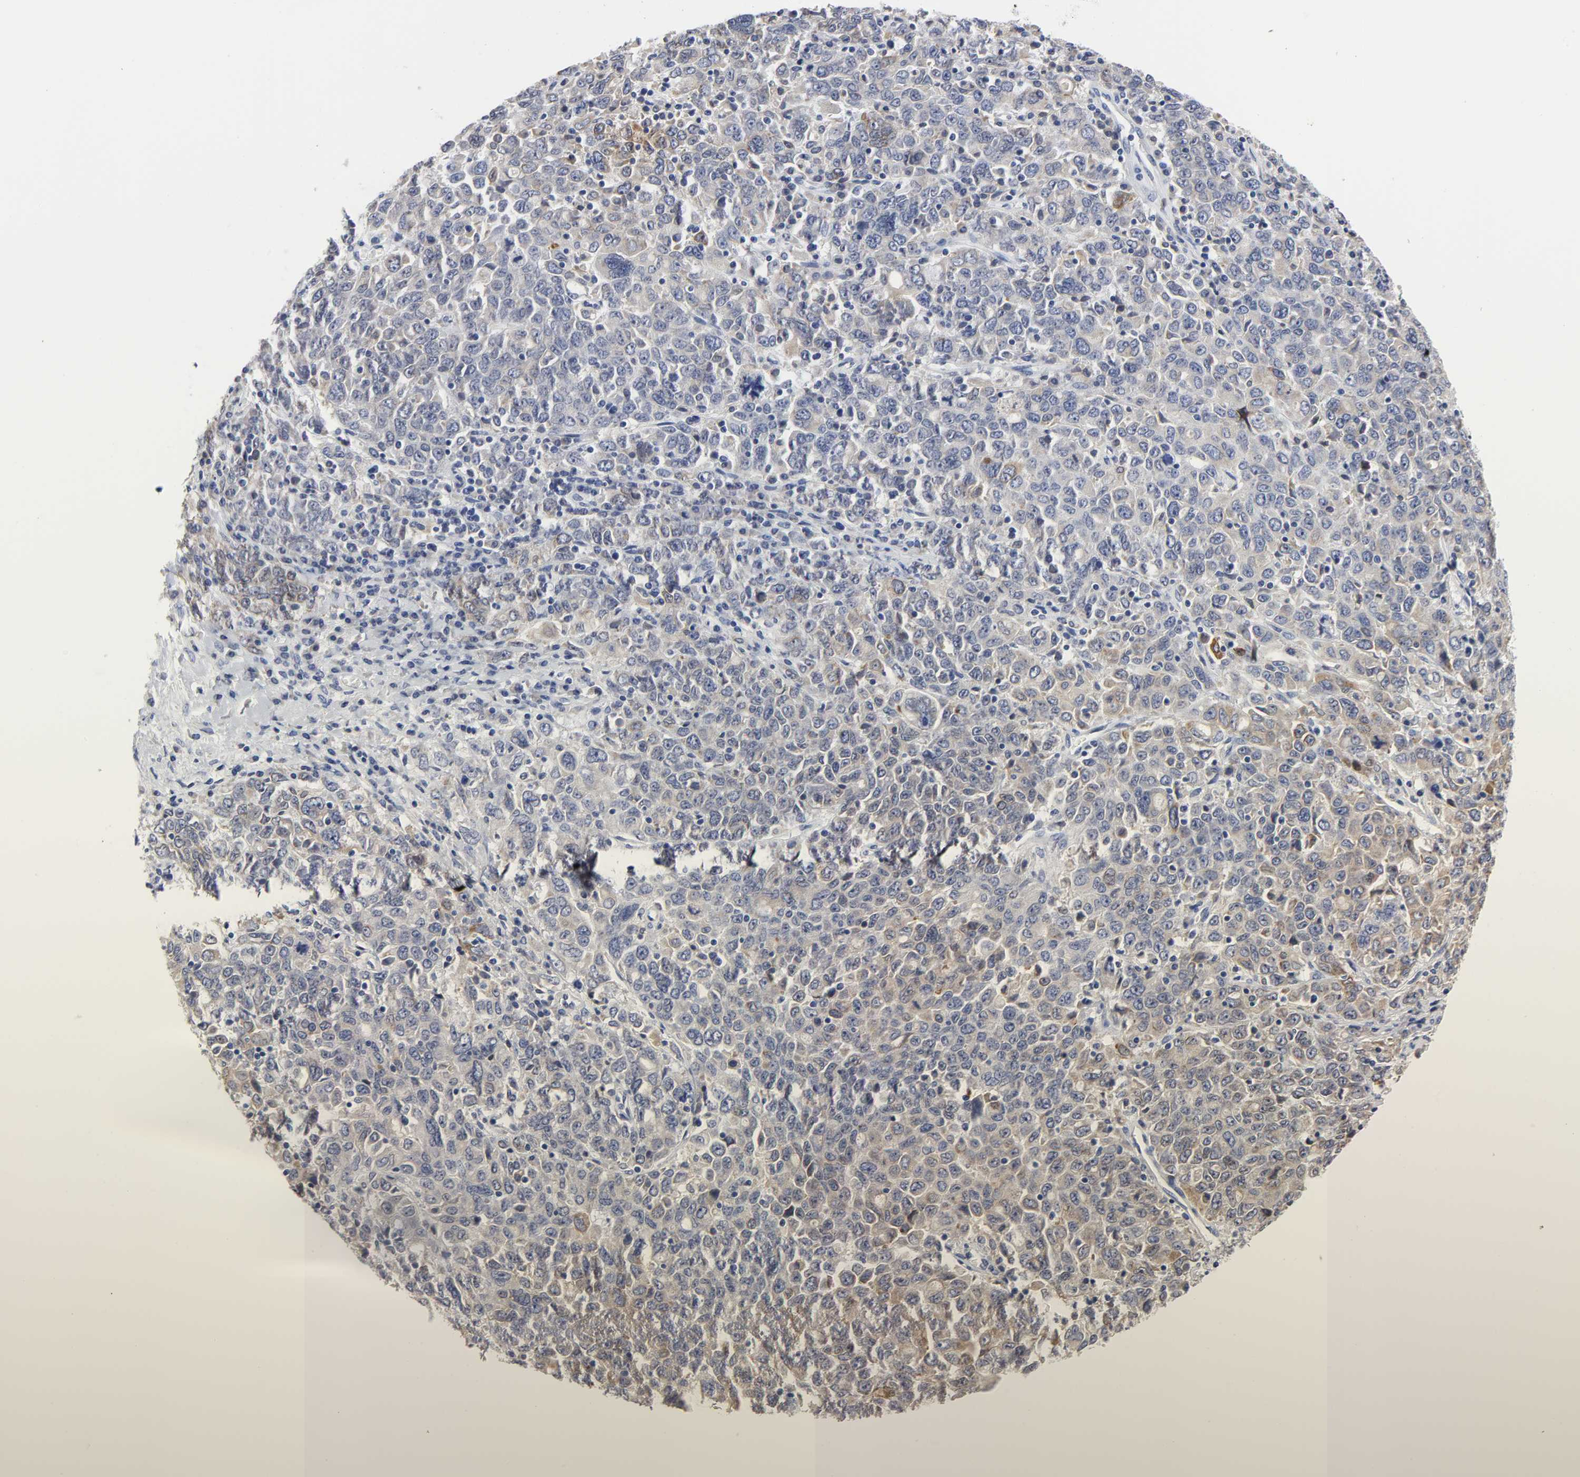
{"staining": {"intensity": "moderate", "quantity": "25%-75%", "location": "cytoplasmic/membranous"}, "tissue": "ovarian cancer", "cell_type": "Tumor cells", "image_type": "cancer", "snomed": [{"axis": "morphology", "description": "Carcinoma, endometroid"}, {"axis": "topography", "description": "Ovary"}], "caption": "Human ovarian cancer stained with a protein marker shows moderate staining in tumor cells.", "gene": "HCK", "patient": {"sex": "female", "age": 62}}